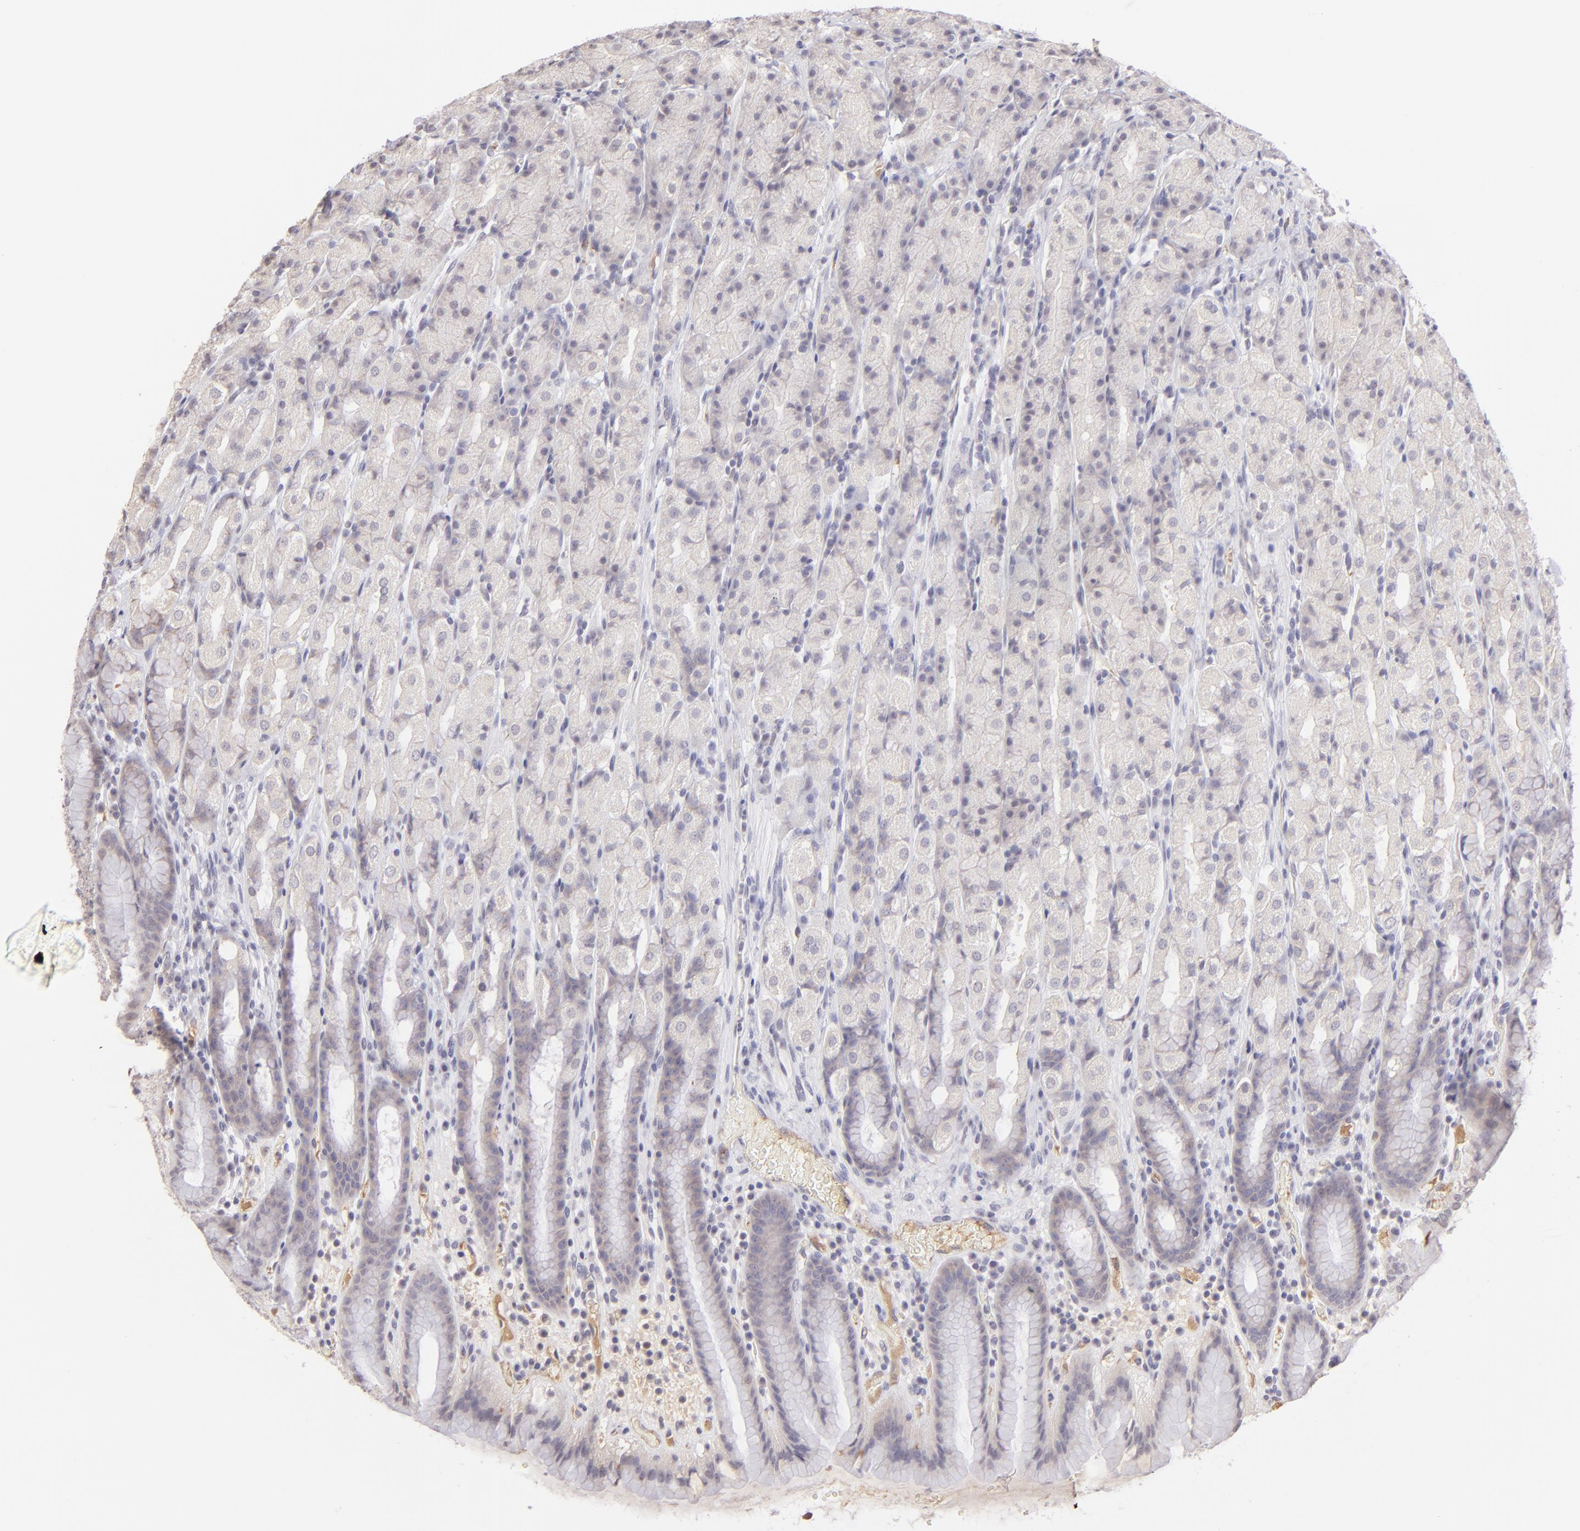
{"staining": {"intensity": "negative", "quantity": "none", "location": "none"}, "tissue": "stomach", "cell_type": "Glandular cells", "image_type": "normal", "snomed": [{"axis": "morphology", "description": "Normal tissue, NOS"}, {"axis": "topography", "description": "Stomach, upper"}], "caption": "An immunohistochemistry image of normal stomach is shown. There is no staining in glandular cells of stomach. (DAB (3,3'-diaminobenzidine) immunohistochemistry visualized using brightfield microscopy, high magnification).", "gene": "MAGEA1", "patient": {"sex": "male", "age": 68}}